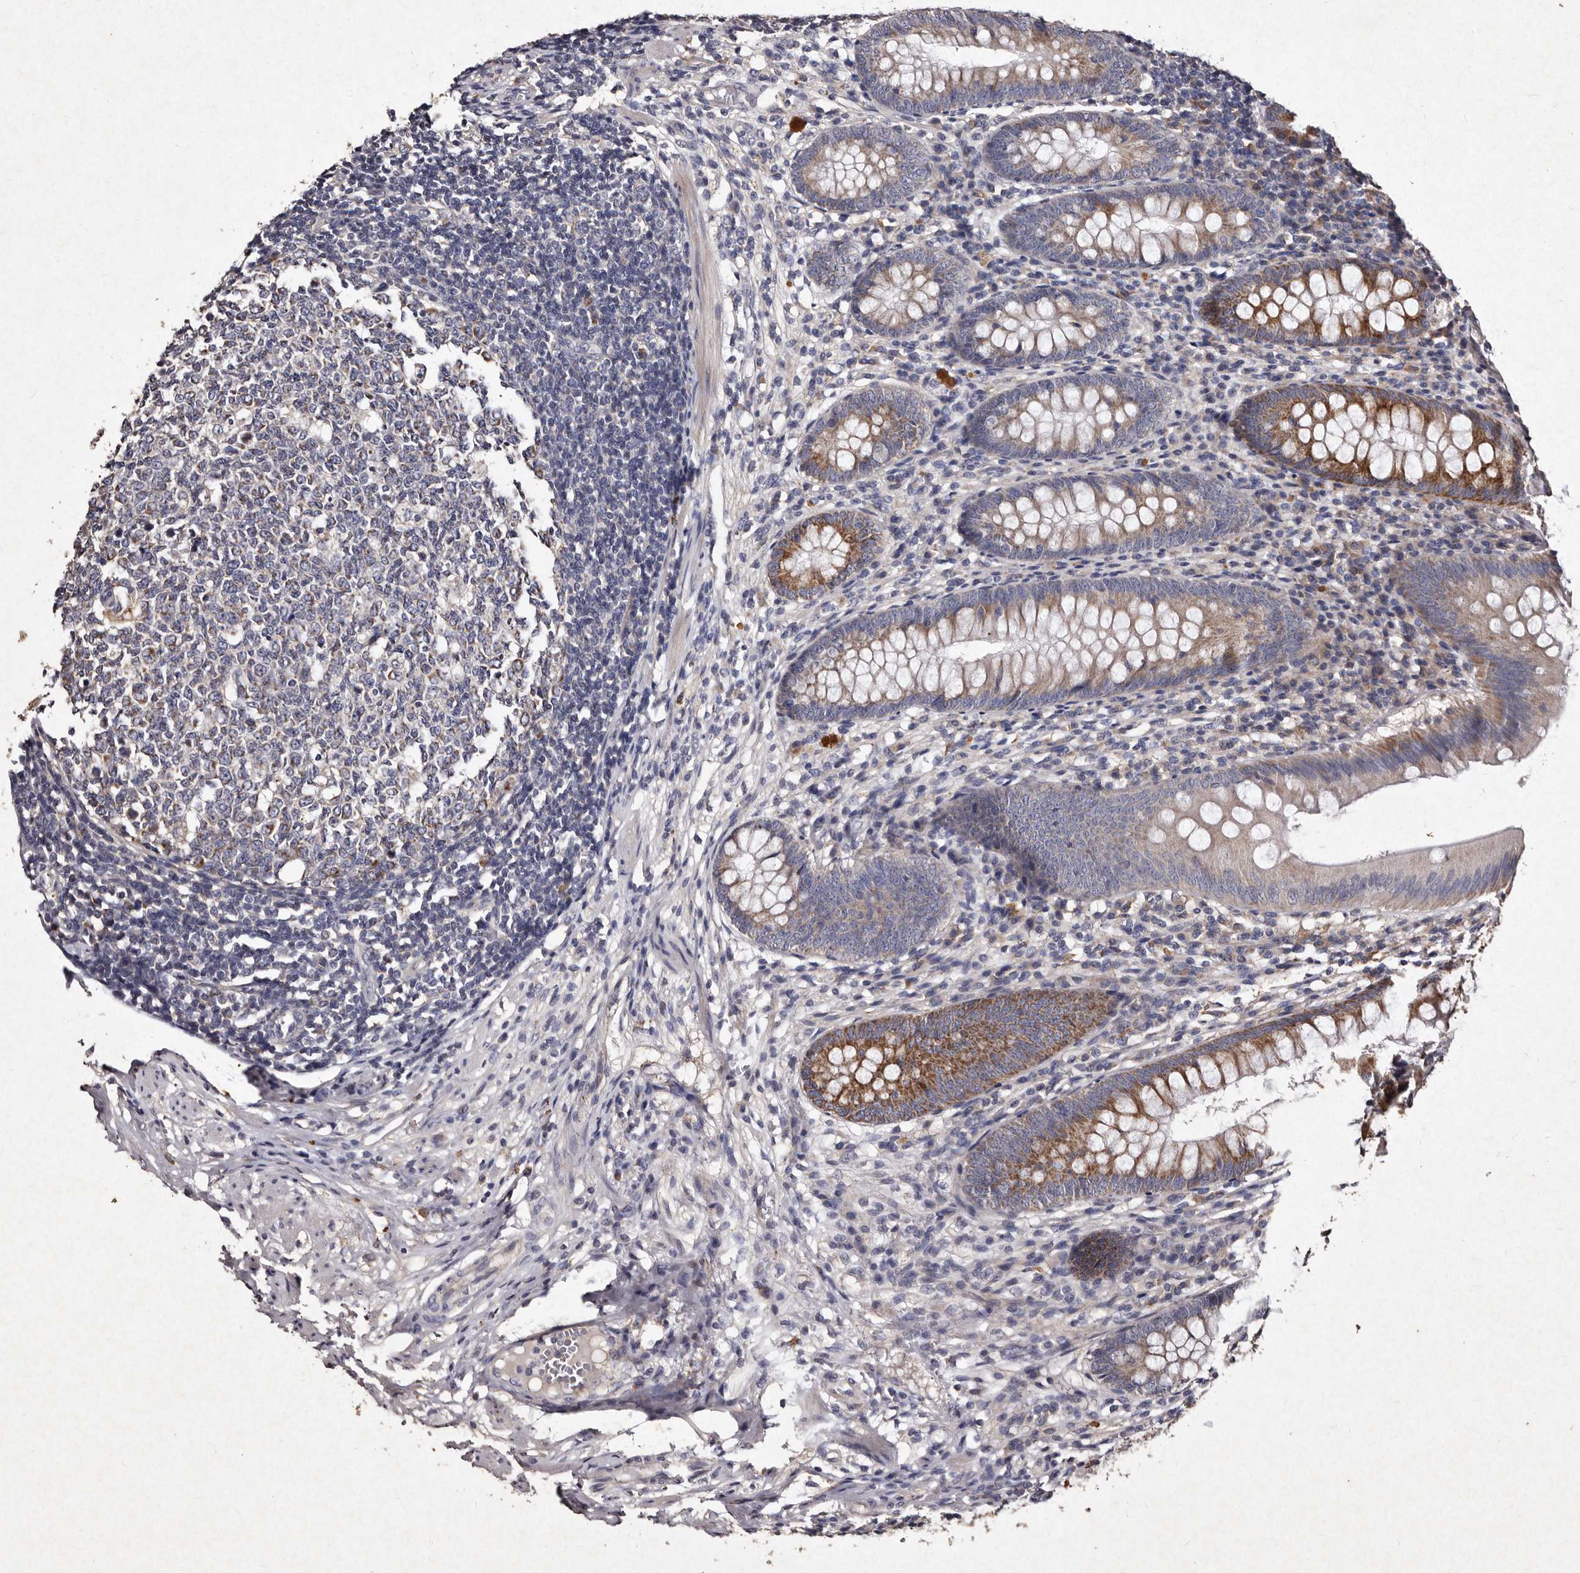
{"staining": {"intensity": "moderate", "quantity": "25%-75%", "location": "cytoplasmic/membranous"}, "tissue": "appendix", "cell_type": "Glandular cells", "image_type": "normal", "snomed": [{"axis": "morphology", "description": "Normal tissue, NOS"}, {"axis": "topography", "description": "Appendix"}], "caption": "Brown immunohistochemical staining in benign appendix exhibits moderate cytoplasmic/membranous positivity in approximately 25%-75% of glandular cells.", "gene": "TFB1M", "patient": {"sex": "male", "age": 56}}